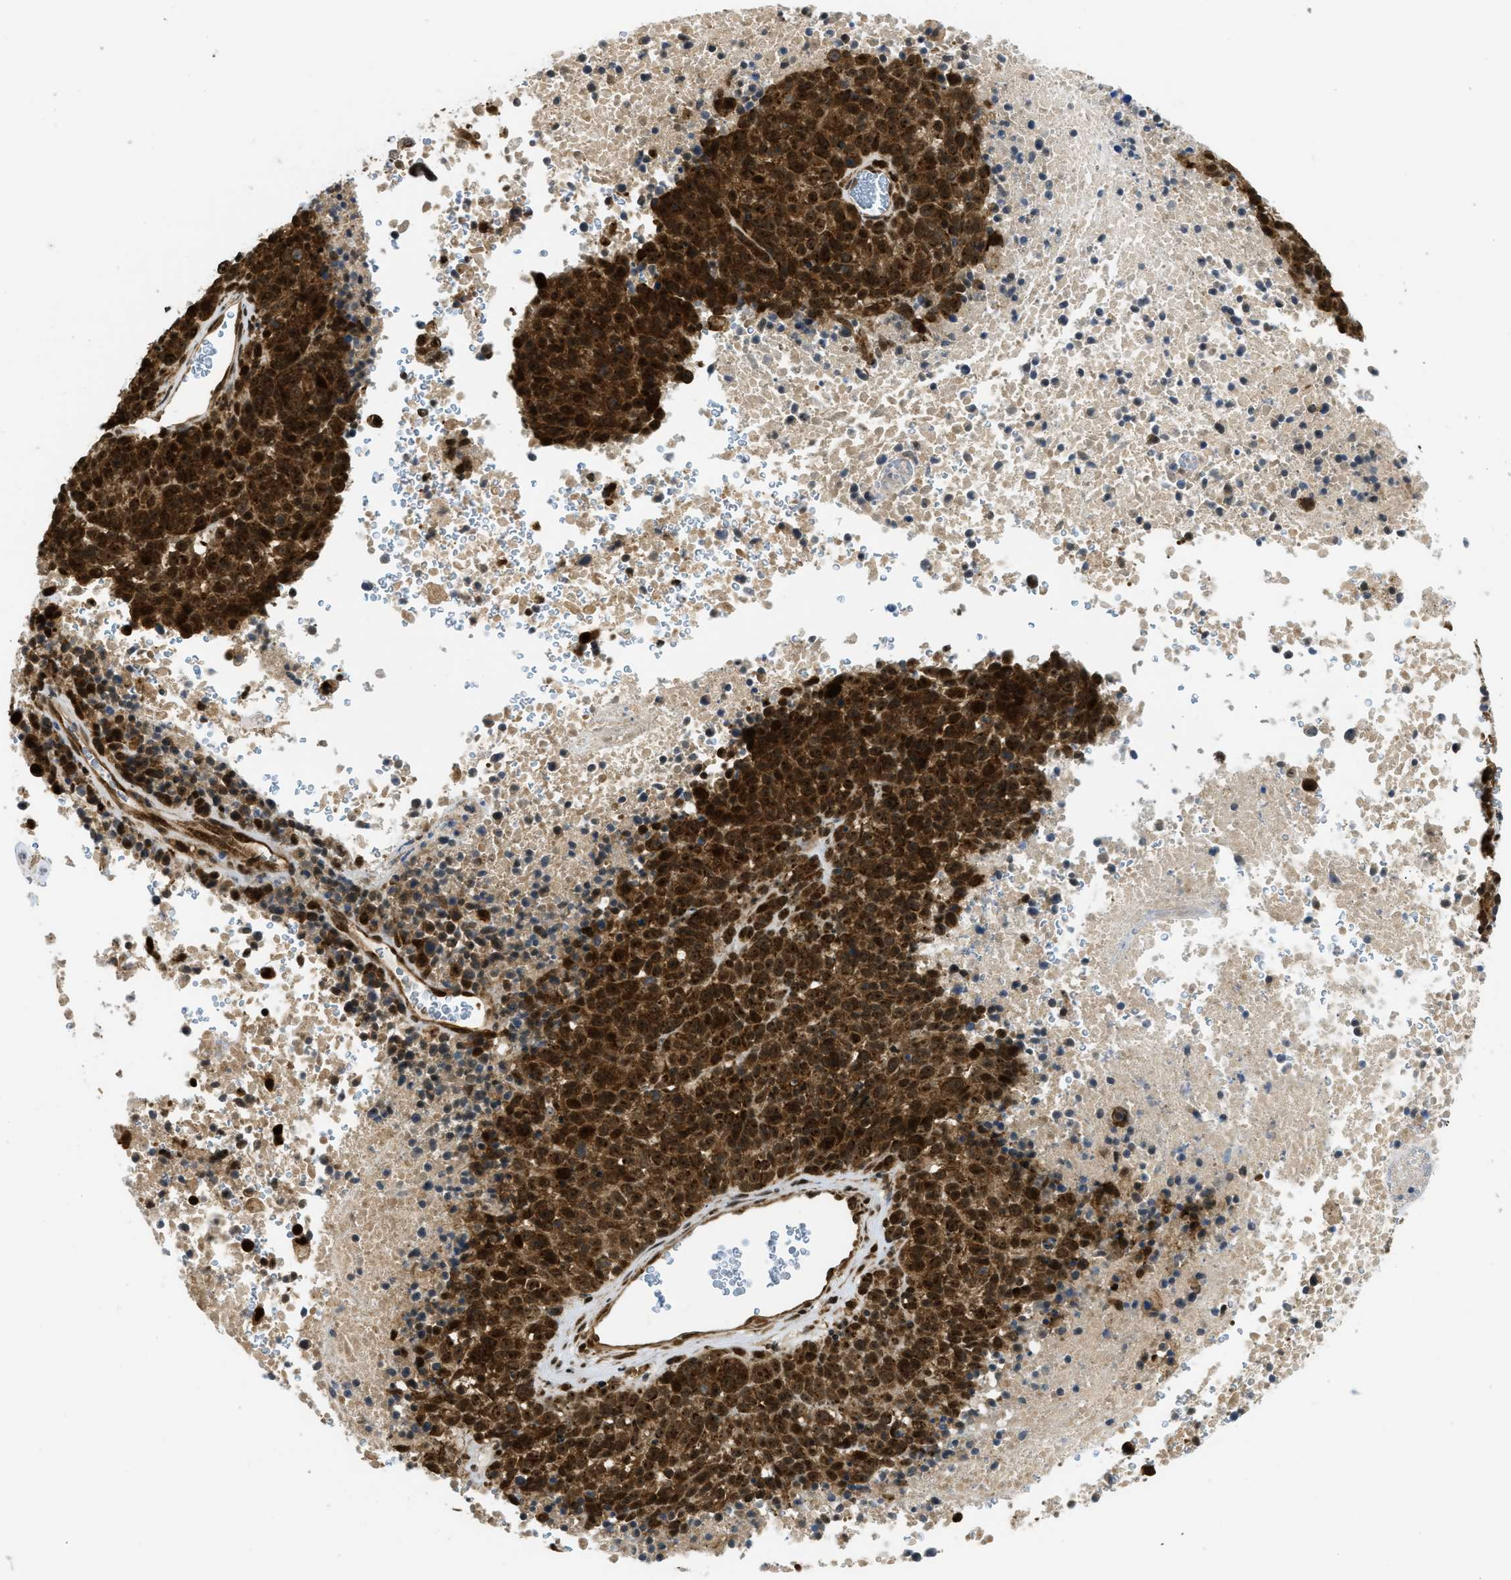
{"staining": {"intensity": "strong", "quantity": ">75%", "location": "cytoplasmic/membranous,nuclear"}, "tissue": "melanoma", "cell_type": "Tumor cells", "image_type": "cancer", "snomed": [{"axis": "morphology", "description": "Malignant melanoma, Metastatic site"}, {"axis": "topography", "description": "Cerebral cortex"}], "caption": "Immunohistochemical staining of malignant melanoma (metastatic site) shows high levels of strong cytoplasmic/membranous and nuclear positivity in about >75% of tumor cells.", "gene": "TACC1", "patient": {"sex": "female", "age": 52}}